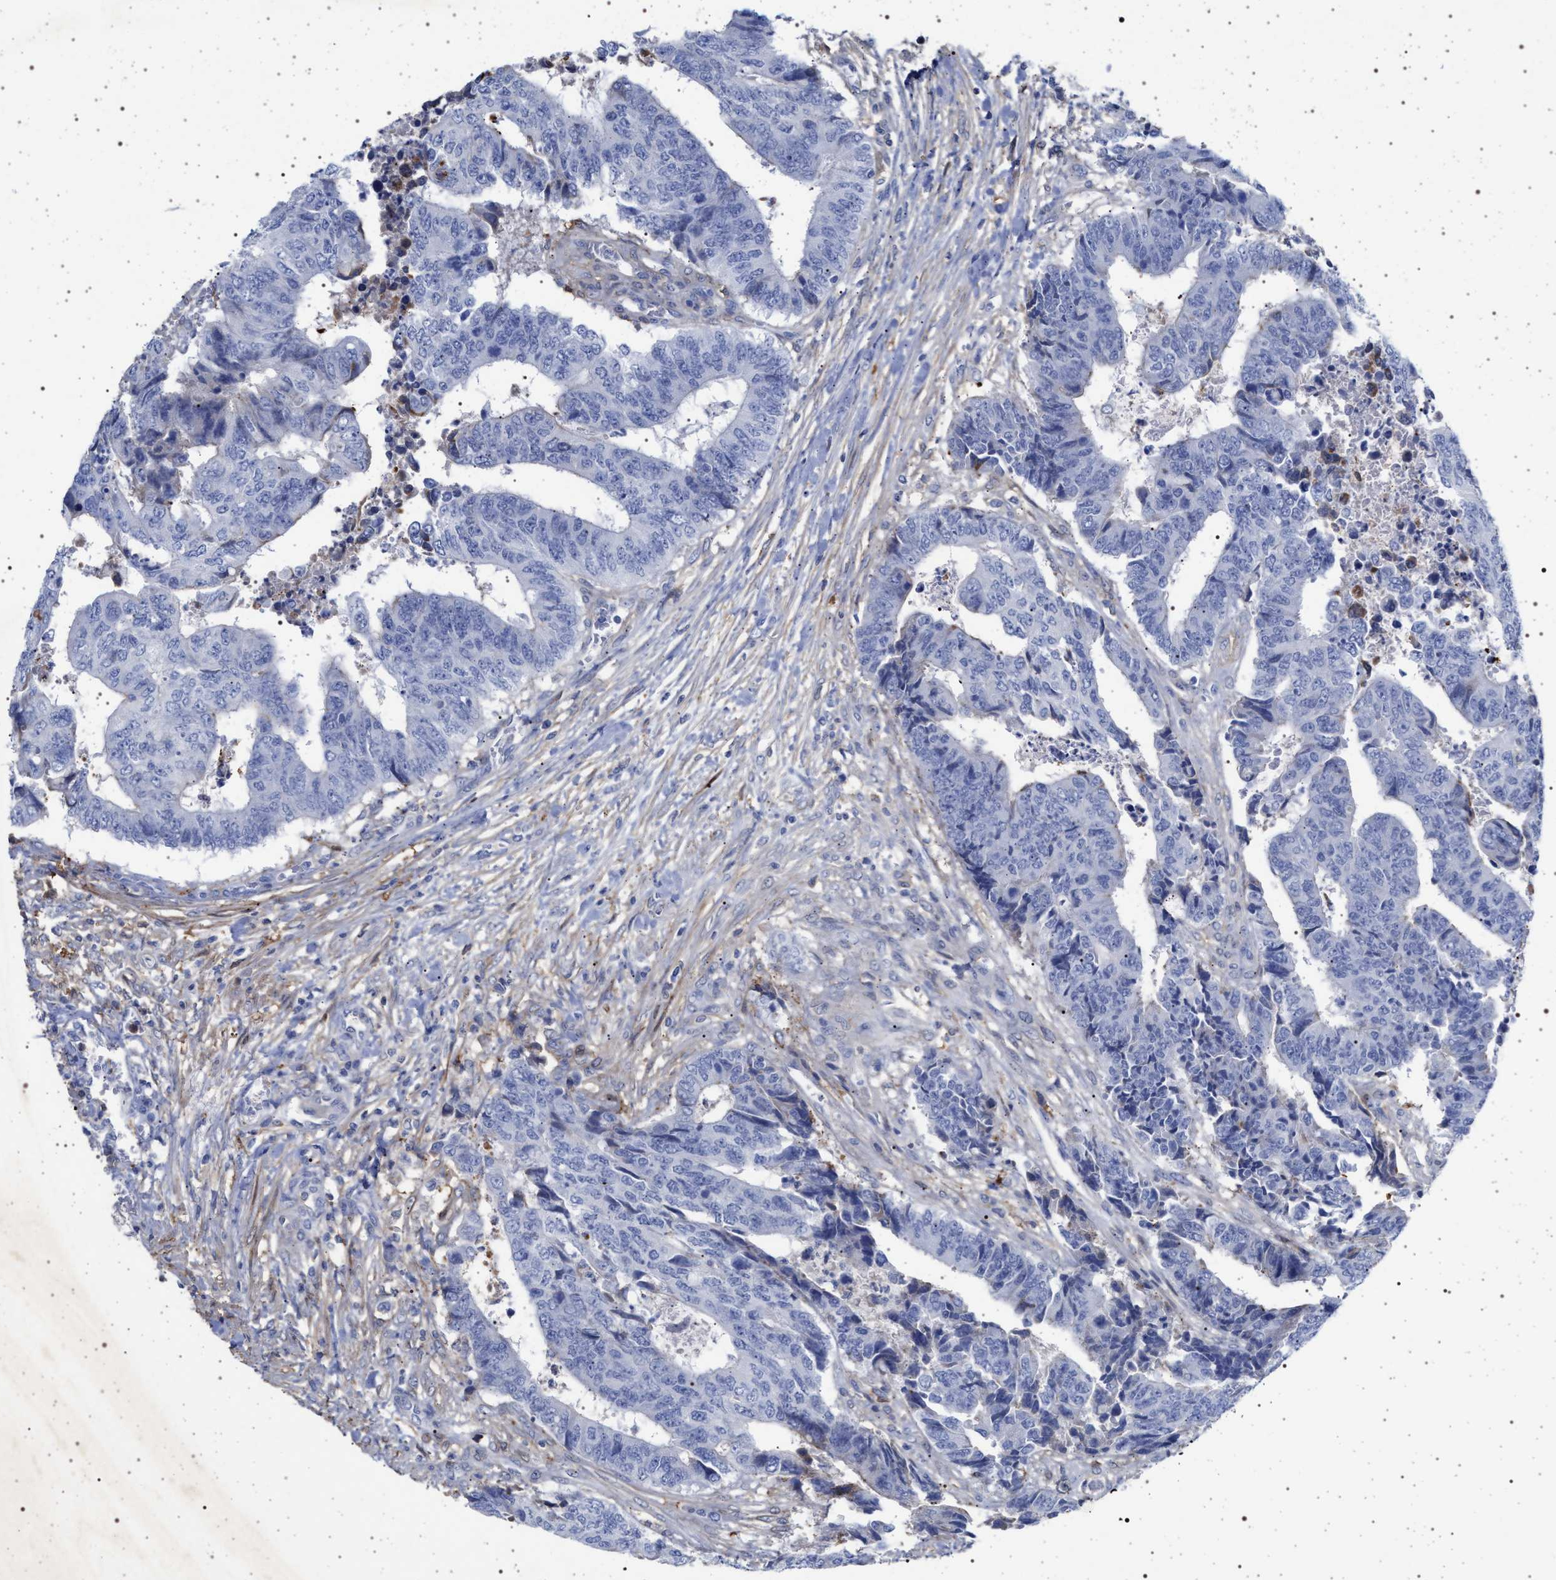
{"staining": {"intensity": "negative", "quantity": "none", "location": "none"}, "tissue": "colorectal cancer", "cell_type": "Tumor cells", "image_type": "cancer", "snomed": [{"axis": "morphology", "description": "Adenocarcinoma, NOS"}, {"axis": "topography", "description": "Rectum"}], "caption": "High power microscopy micrograph of an immunohistochemistry image of adenocarcinoma (colorectal), revealing no significant expression in tumor cells.", "gene": "PLG", "patient": {"sex": "male", "age": 84}}